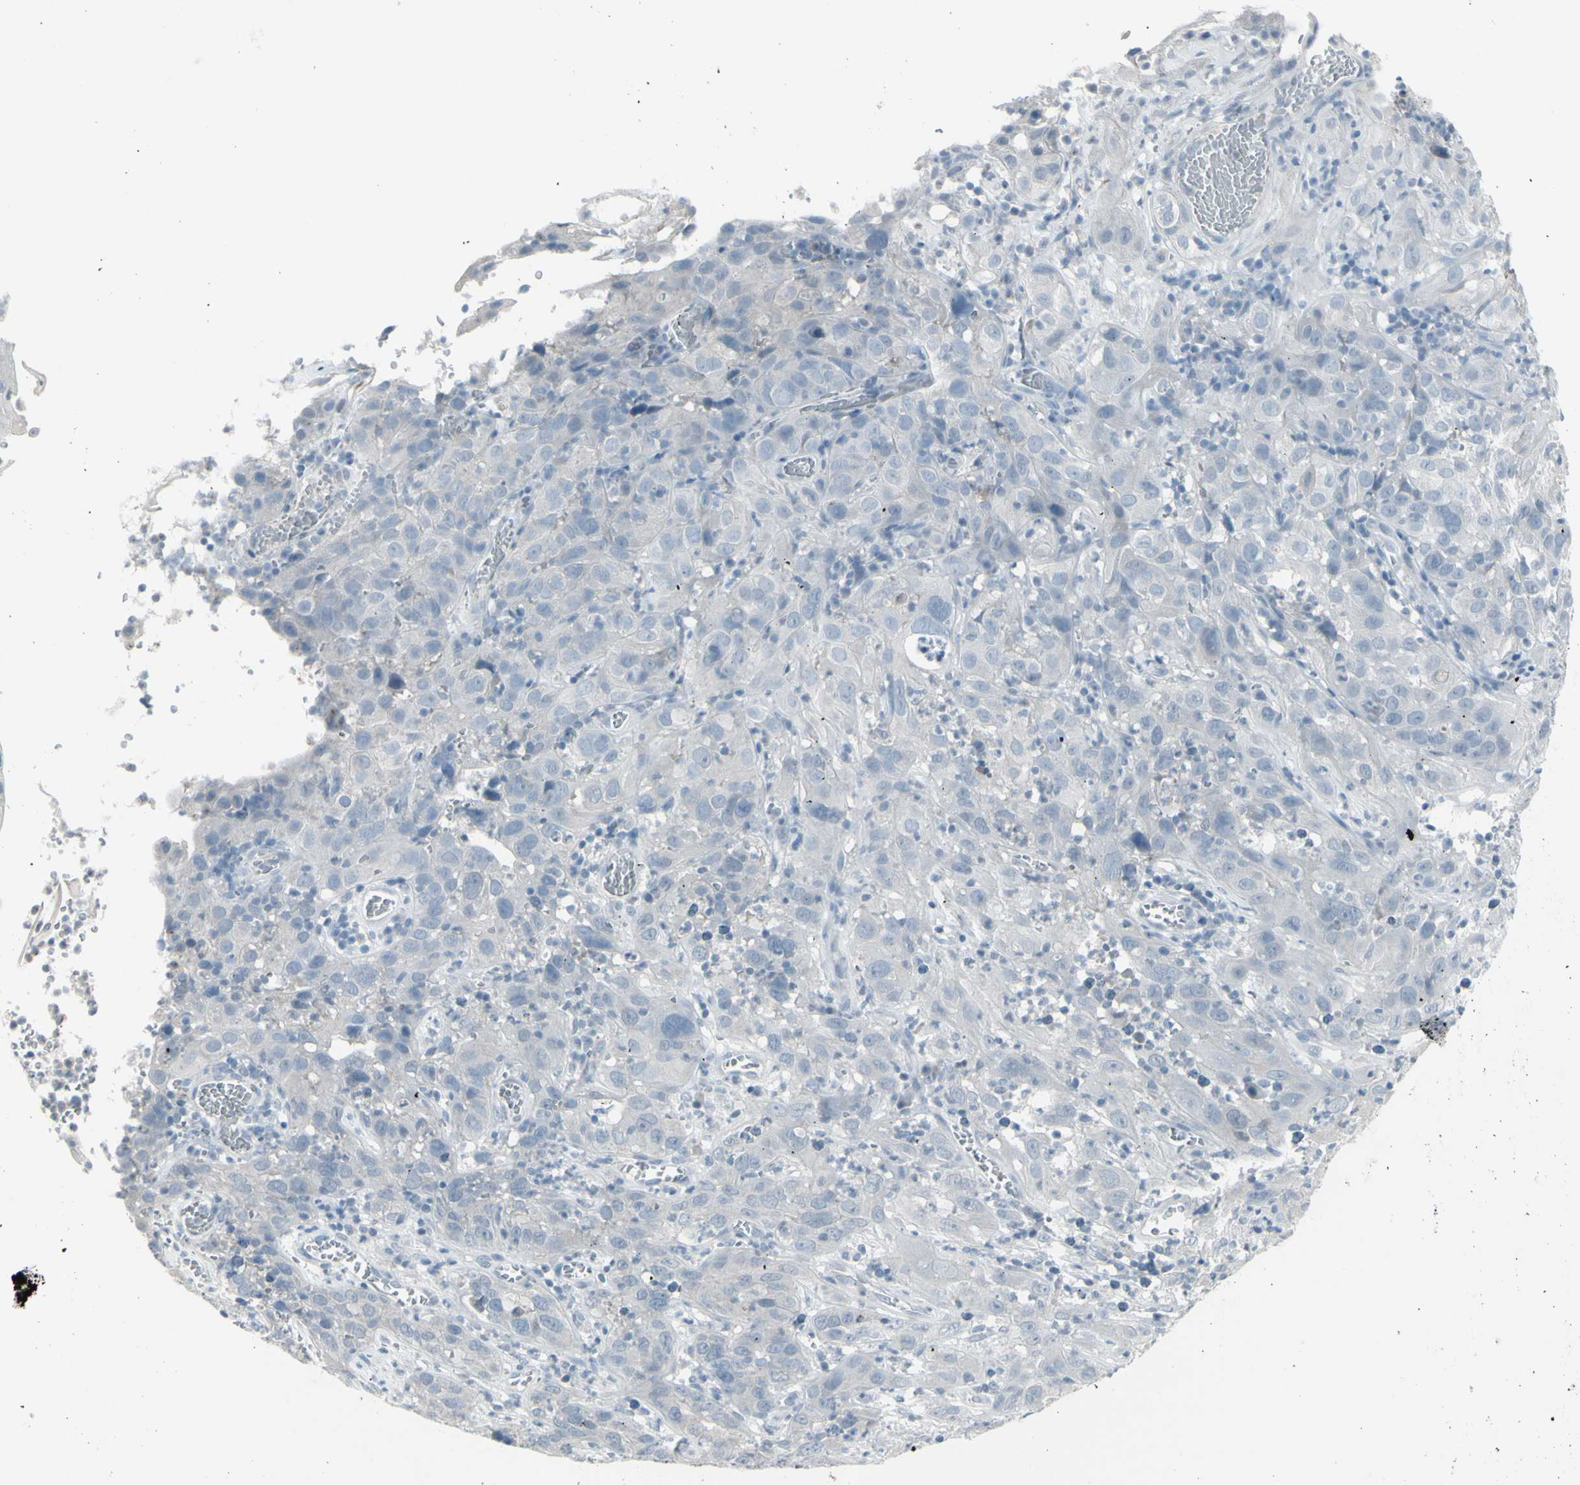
{"staining": {"intensity": "negative", "quantity": "none", "location": "none"}, "tissue": "cervical cancer", "cell_type": "Tumor cells", "image_type": "cancer", "snomed": [{"axis": "morphology", "description": "Squamous cell carcinoma, NOS"}, {"axis": "topography", "description": "Cervix"}], "caption": "Tumor cells show no significant staining in squamous cell carcinoma (cervical).", "gene": "RAB3A", "patient": {"sex": "female", "age": 32}}